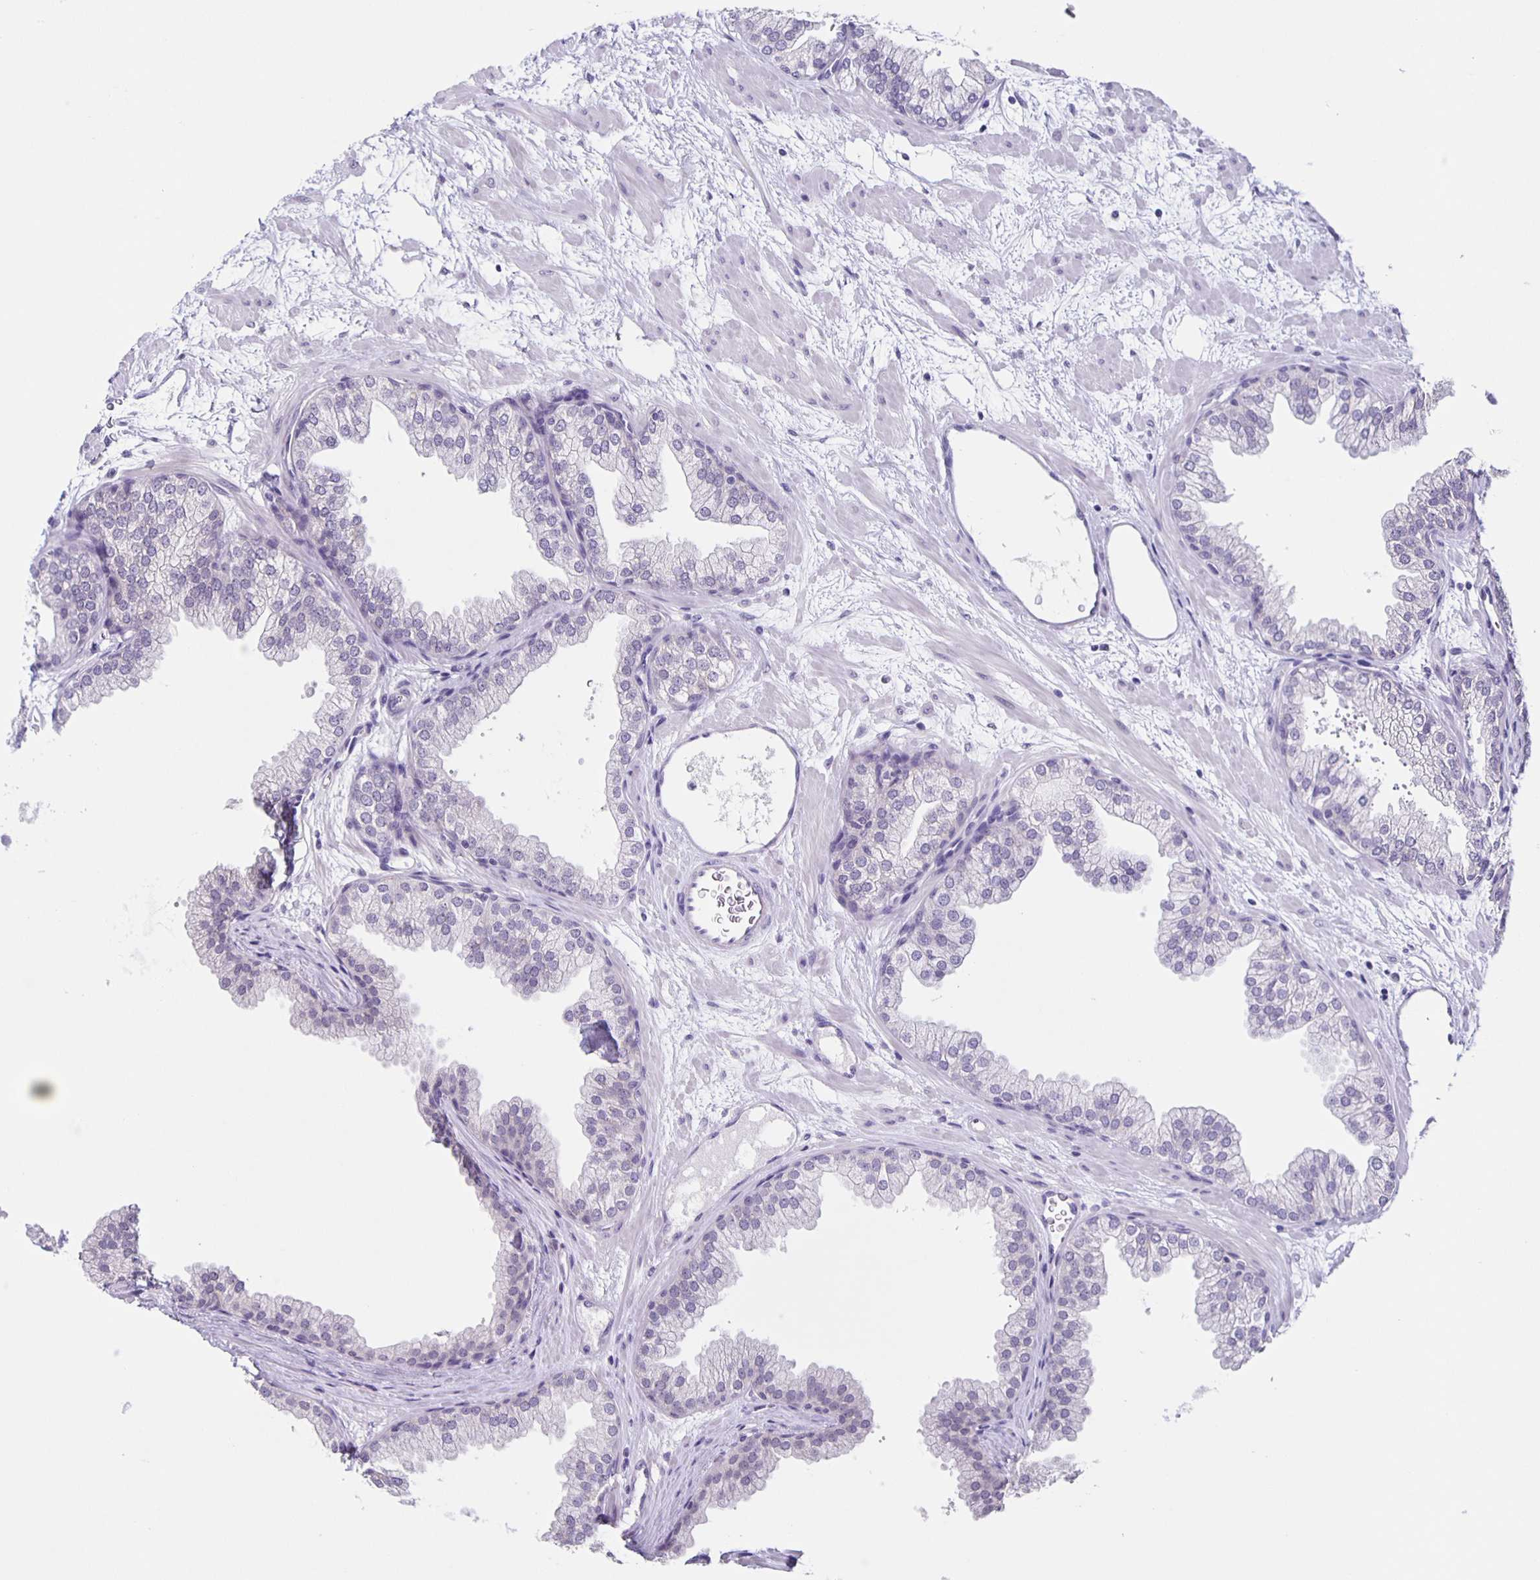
{"staining": {"intensity": "negative", "quantity": "none", "location": "none"}, "tissue": "prostate", "cell_type": "Glandular cells", "image_type": "normal", "snomed": [{"axis": "morphology", "description": "Normal tissue, NOS"}, {"axis": "topography", "description": "Prostate"}], "caption": "Photomicrograph shows no protein expression in glandular cells of benign prostate. (DAB (3,3'-diaminobenzidine) IHC, high magnification).", "gene": "SLC12A3", "patient": {"sex": "male", "age": 37}}